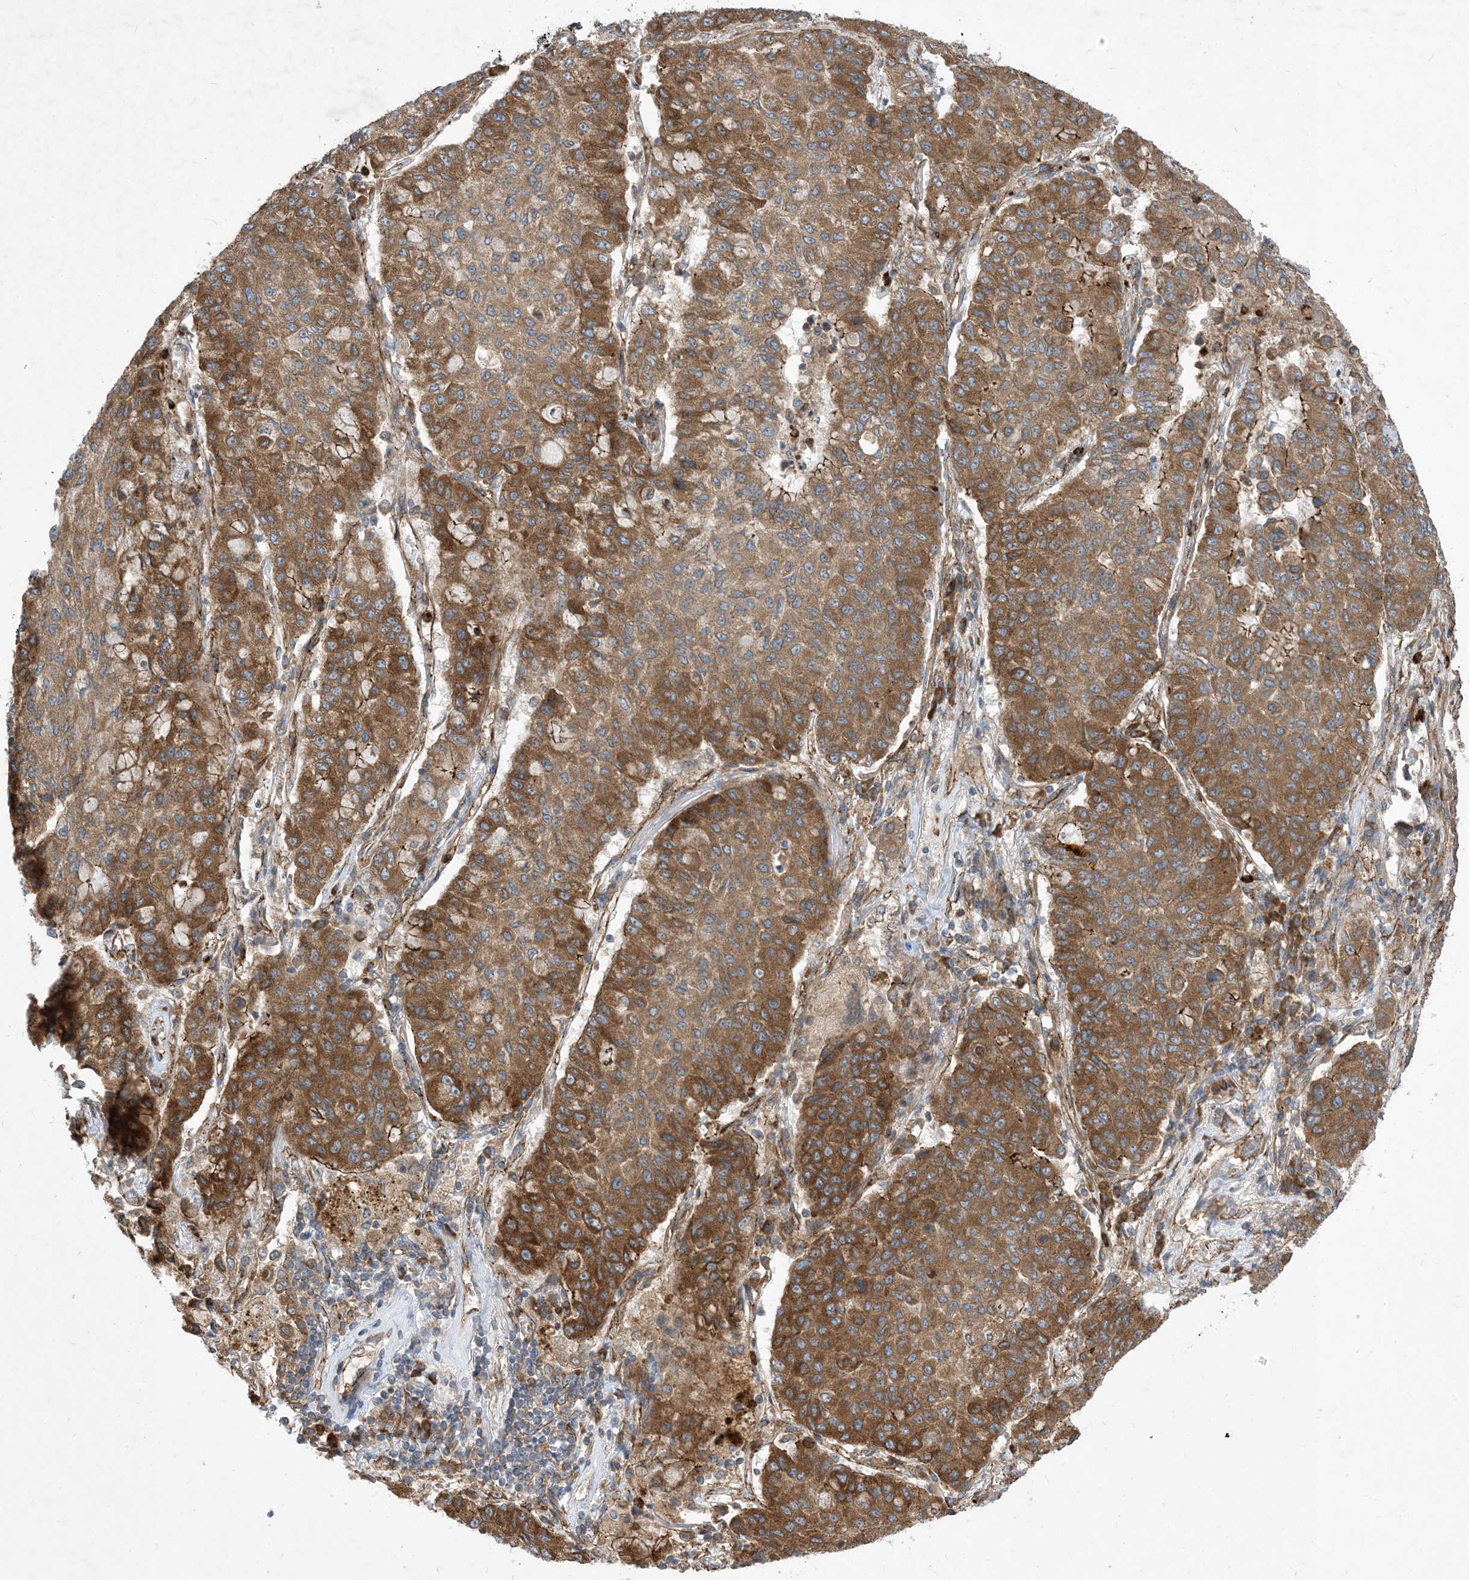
{"staining": {"intensity": "moderate", "quantity": ">75%", "location": "cytoplasmic/membranous"}, "tissue": "lung cancer", "cell_type": "Tumor cells", "image_type": "cancer", "snomed": [{"axis": "morphology", "description": "Squamous cell carcinoma, NOS"}, {"axis": "topography", "description": "Lung"}], "caption": "Squamous cell carcinoma (lung) tissue demonstrates moderate cytoplasmic/membranous positivity in approximately >75% of tumor cells, visualized by immunohistochemistry.", "gene": "OTOP1", "patient": {"sex": "male", "age": 74}}